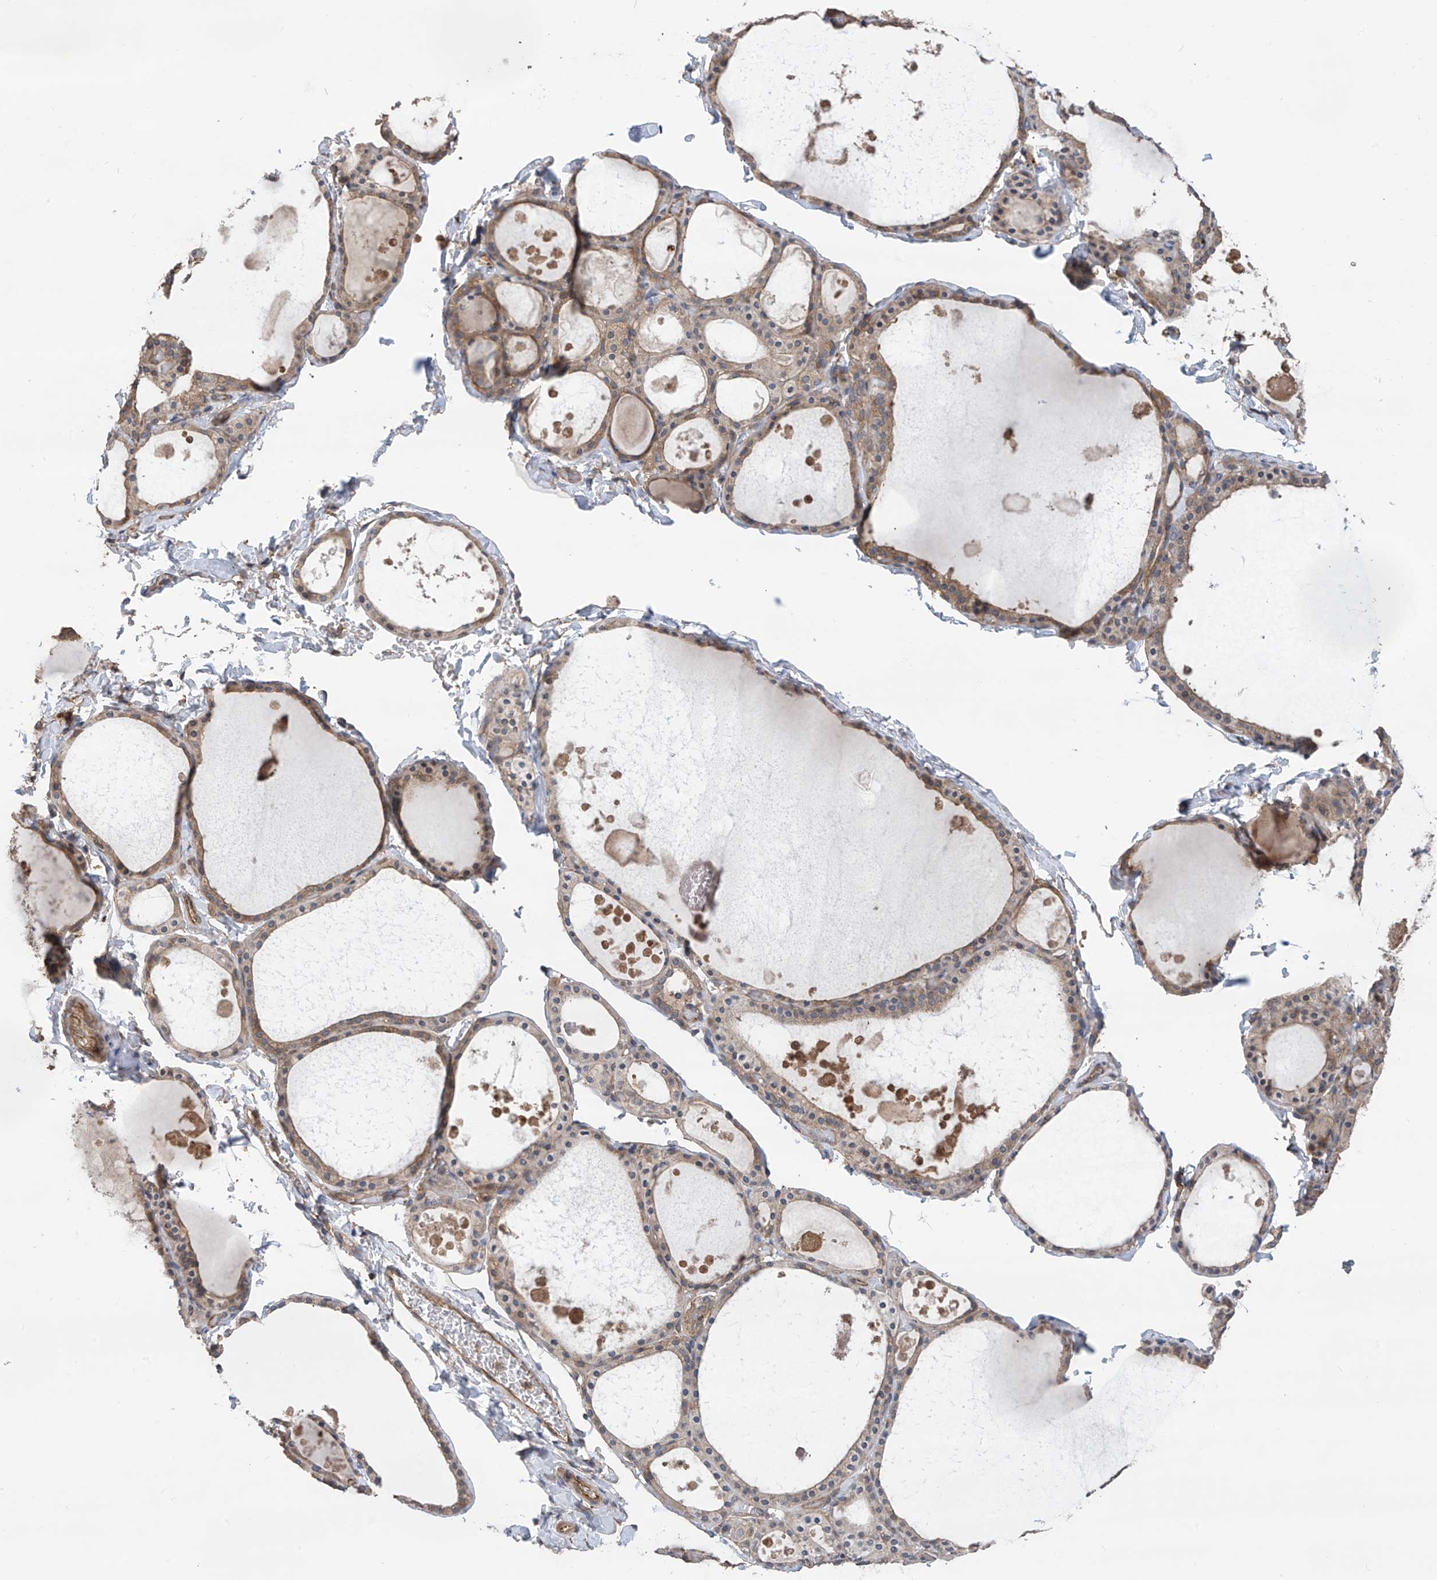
{"staining": {"intensity": "moderate", "quantity": ">75%", "location": "cytoplasmic/membranous"}, "tissue": "thyroid gland", "cell_type": "Glandular cells", "image_type": "normal", "snomed": [{"axis": "morphology", "description": "Normal tissue, NOS"}, {"axis": "topography", "description": "Thyroid gland"}], "caption": "Immunohistochemical staining of unremarkable thyroid gland reveals medium levels of moderate cytoplasmic/membranous expression in approximately >75% of glandular cells. The protein of interest is shown in brown color, while the nuclei are stained blue.", "gene": "PHACTR4", "patient": {"sex": "male", "age": 56}}